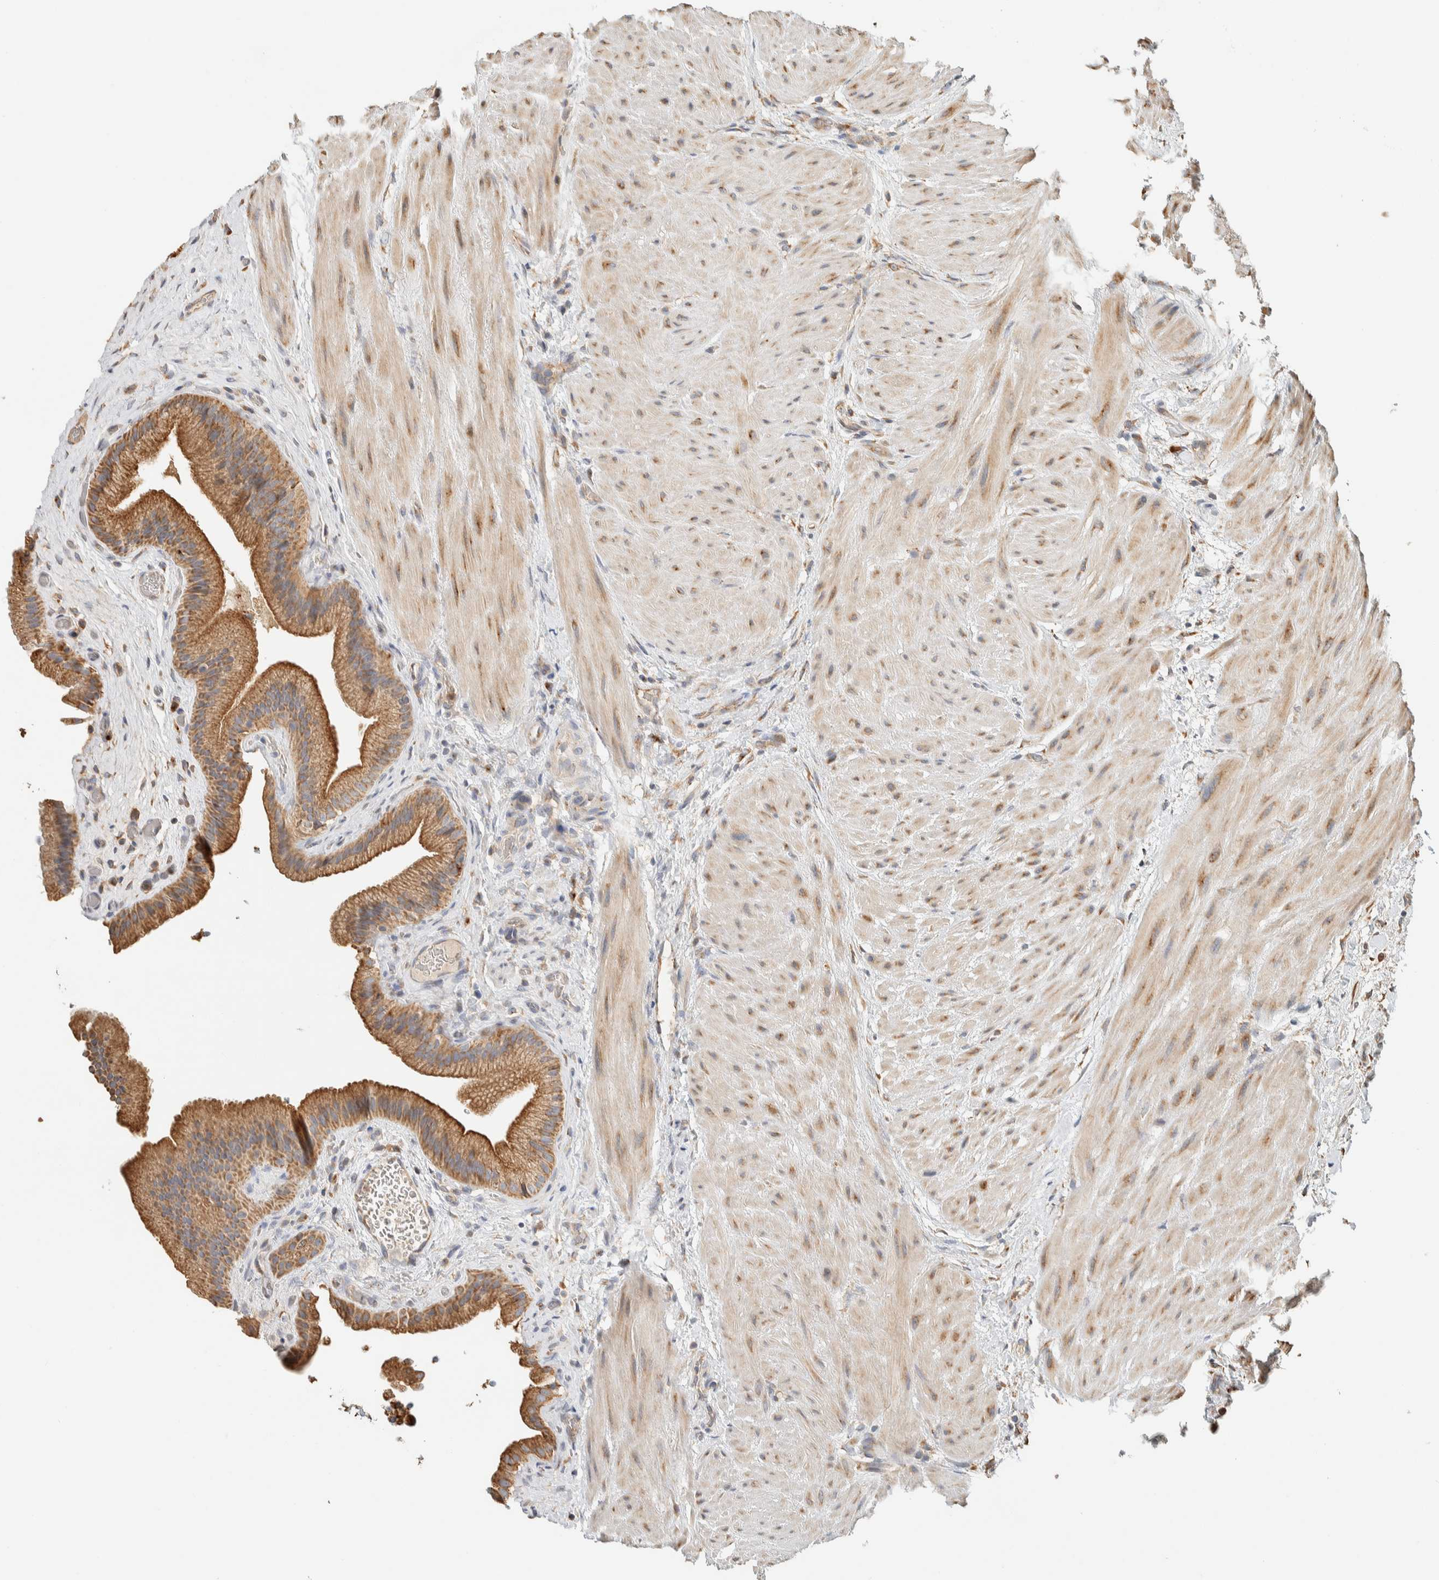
{"staining": {"intensity": "moderate", "quantity": ">75%", "location": "cytoplasmic/membranous"}, "tissue": "gallbladder", "cell_type": "Glandular cells", "image_type": "normal", "snomed": [{"axis": "morphology", "description": "Normal tissue, NOS"}, {"axis": "topography", "description": "Gallbladder"}], "caption": "Protein staining by immunohistochemistry demonstrates moderate cytoplasmic/membranous staining in approximately >75% of glandular cells in normal gallbladder.", "gene": "RAB11FIP1", "patient": {"sex": "male", "age": 49}}